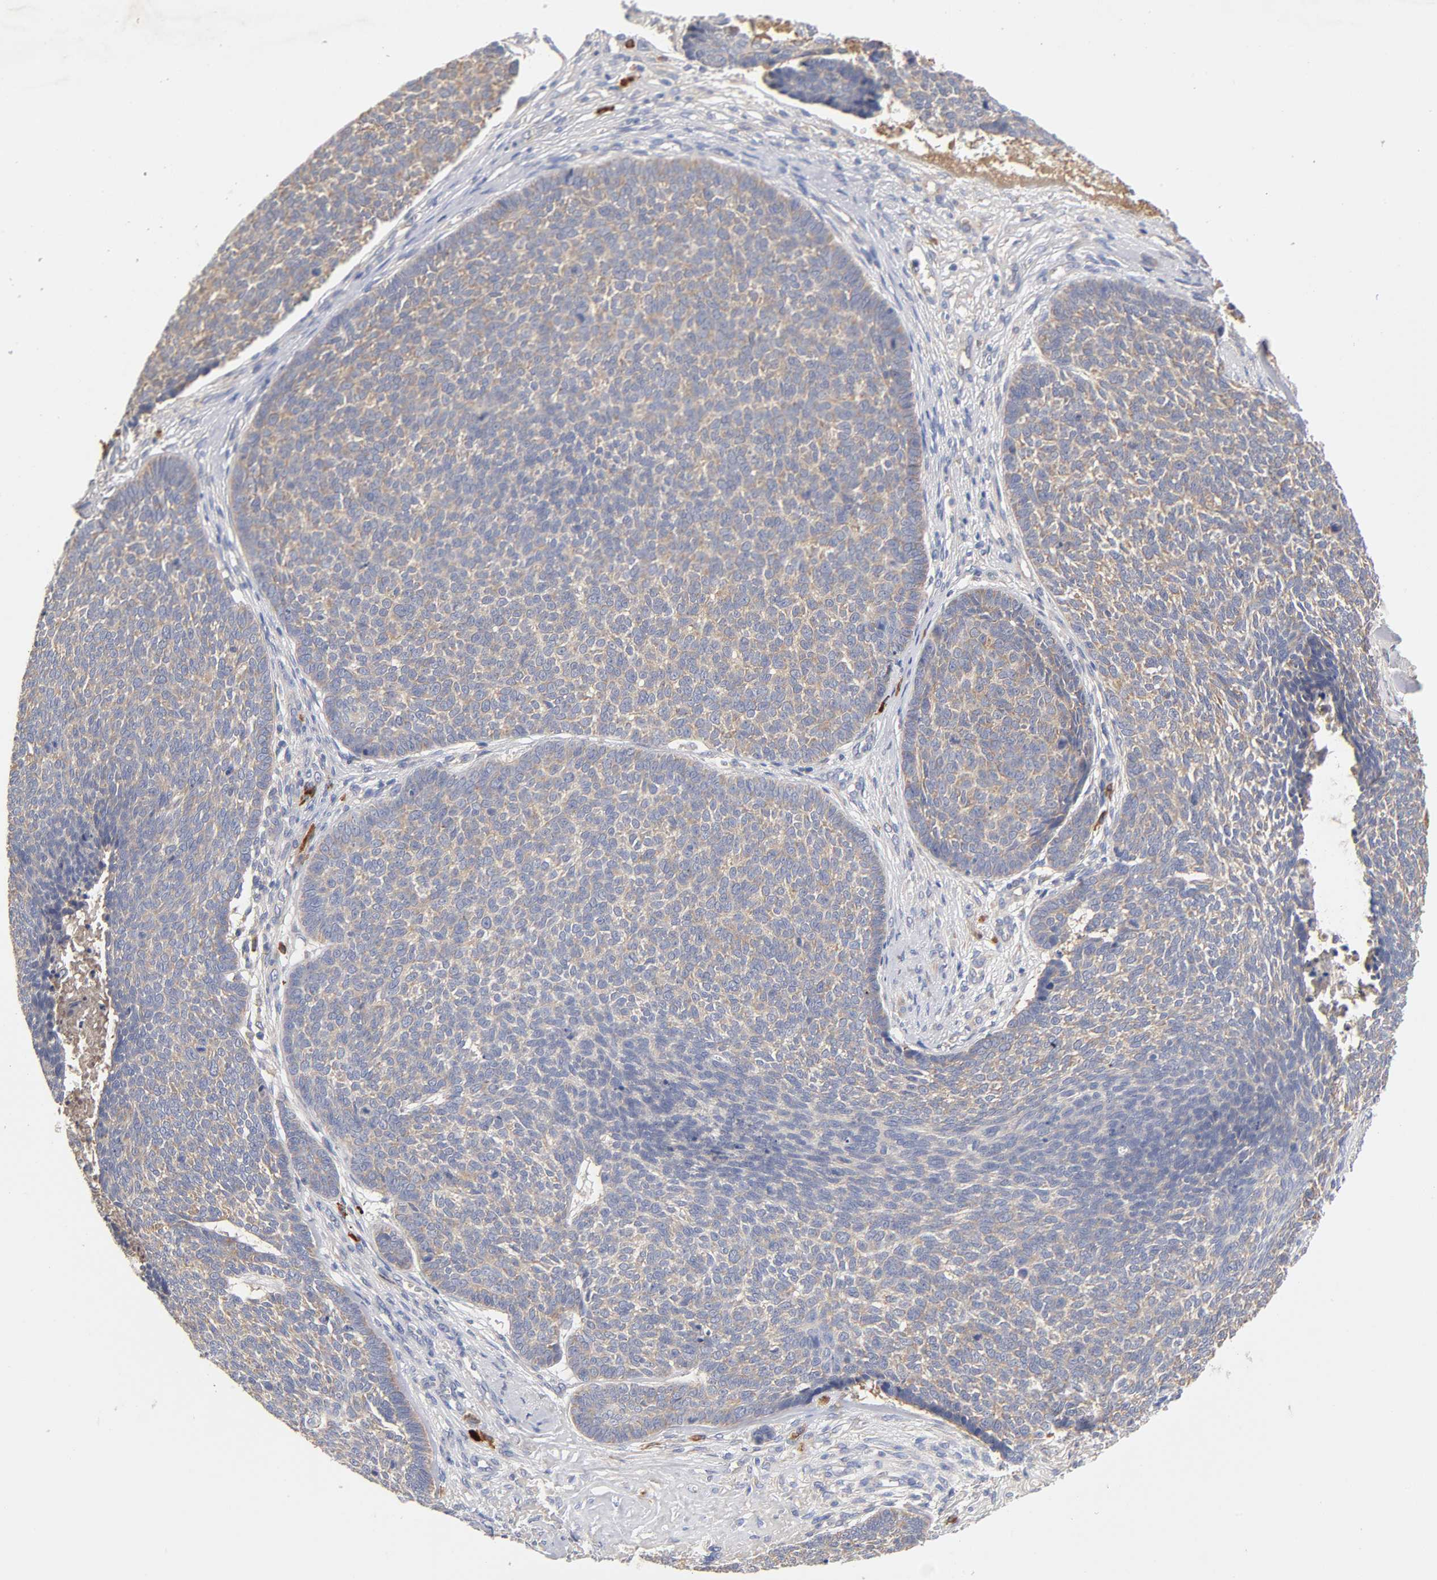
{"staining": {"intensity": "weak", "quantity": ">75%", "location": "cytoplasmic/membranous"}, "tissue": "skin cancer", "cell_type": "Tumor cells", "image_type": "cancer", "snomed": [{"axis": "morphology", "description": "Basal cell carcinoma"}, {"axis": "topography", "description": "Skin"}], "caption": "This is a micrograph of immunohistochemistry (IHC) staining of skin cancer, which shows weak staining in the cytoplasmic/membranous of tumor cells.", "gene": "RPS29", "patient": {"sex": "male", "age": 84}}